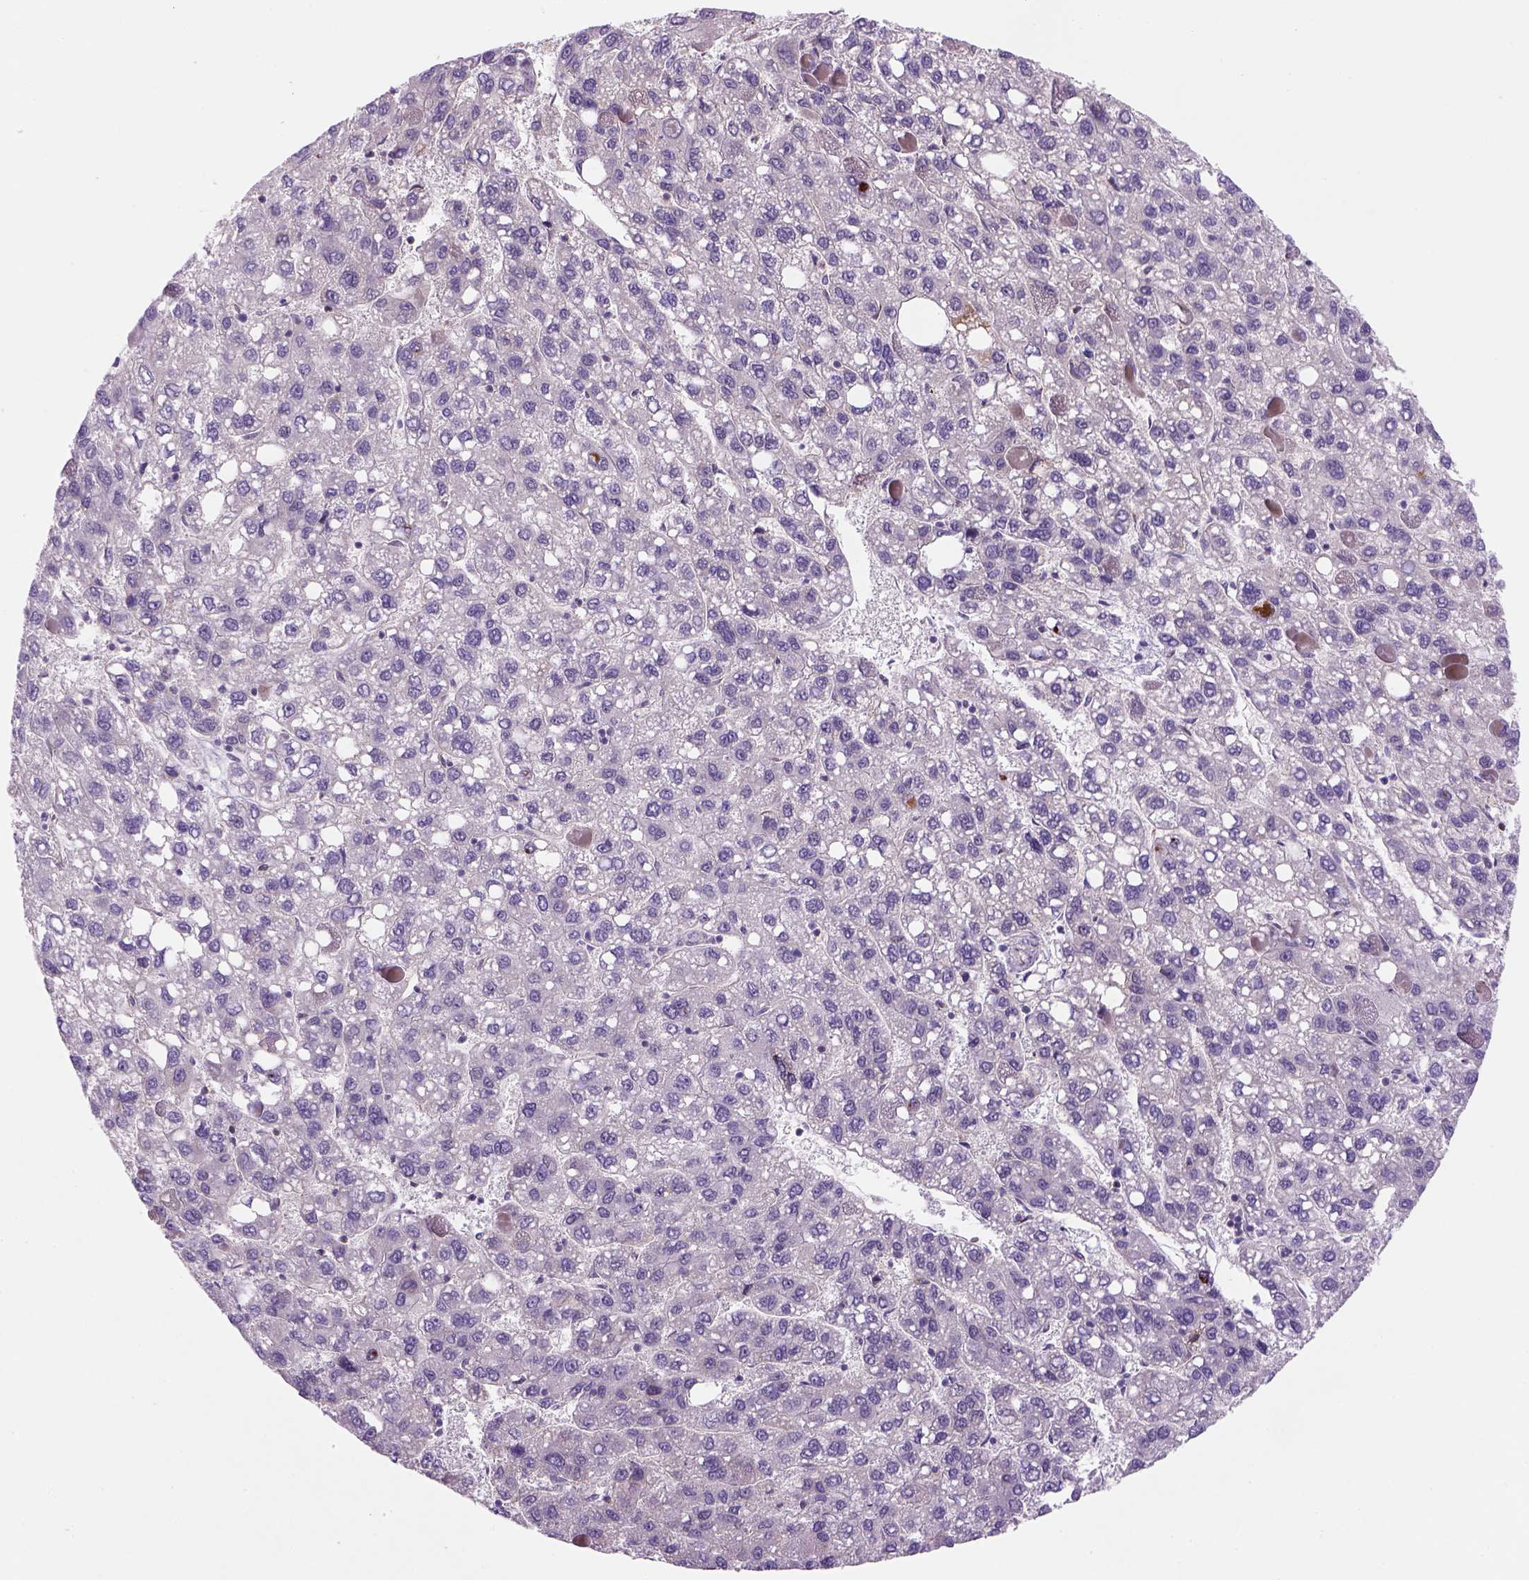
{"staining": {"intensity": "negative", "quantity": "none", "location": "none"}, "tissue": "liver cancer", "cell_type": "Tumor cells", "image_type": "cancer", "snomed": [{"axis": "morphology", "description": "Carcinoma, Hepatocellular, NOS"}, {"axis": "topography", "description": "Liver"}], "caption": "Liver cancer (hepatocellular carcinoma) was stained to show a protein in brown. There is no significant expression in tumor cells.", "gene": "VSTM5", "patient": {"sex": "female", "age": 82}}